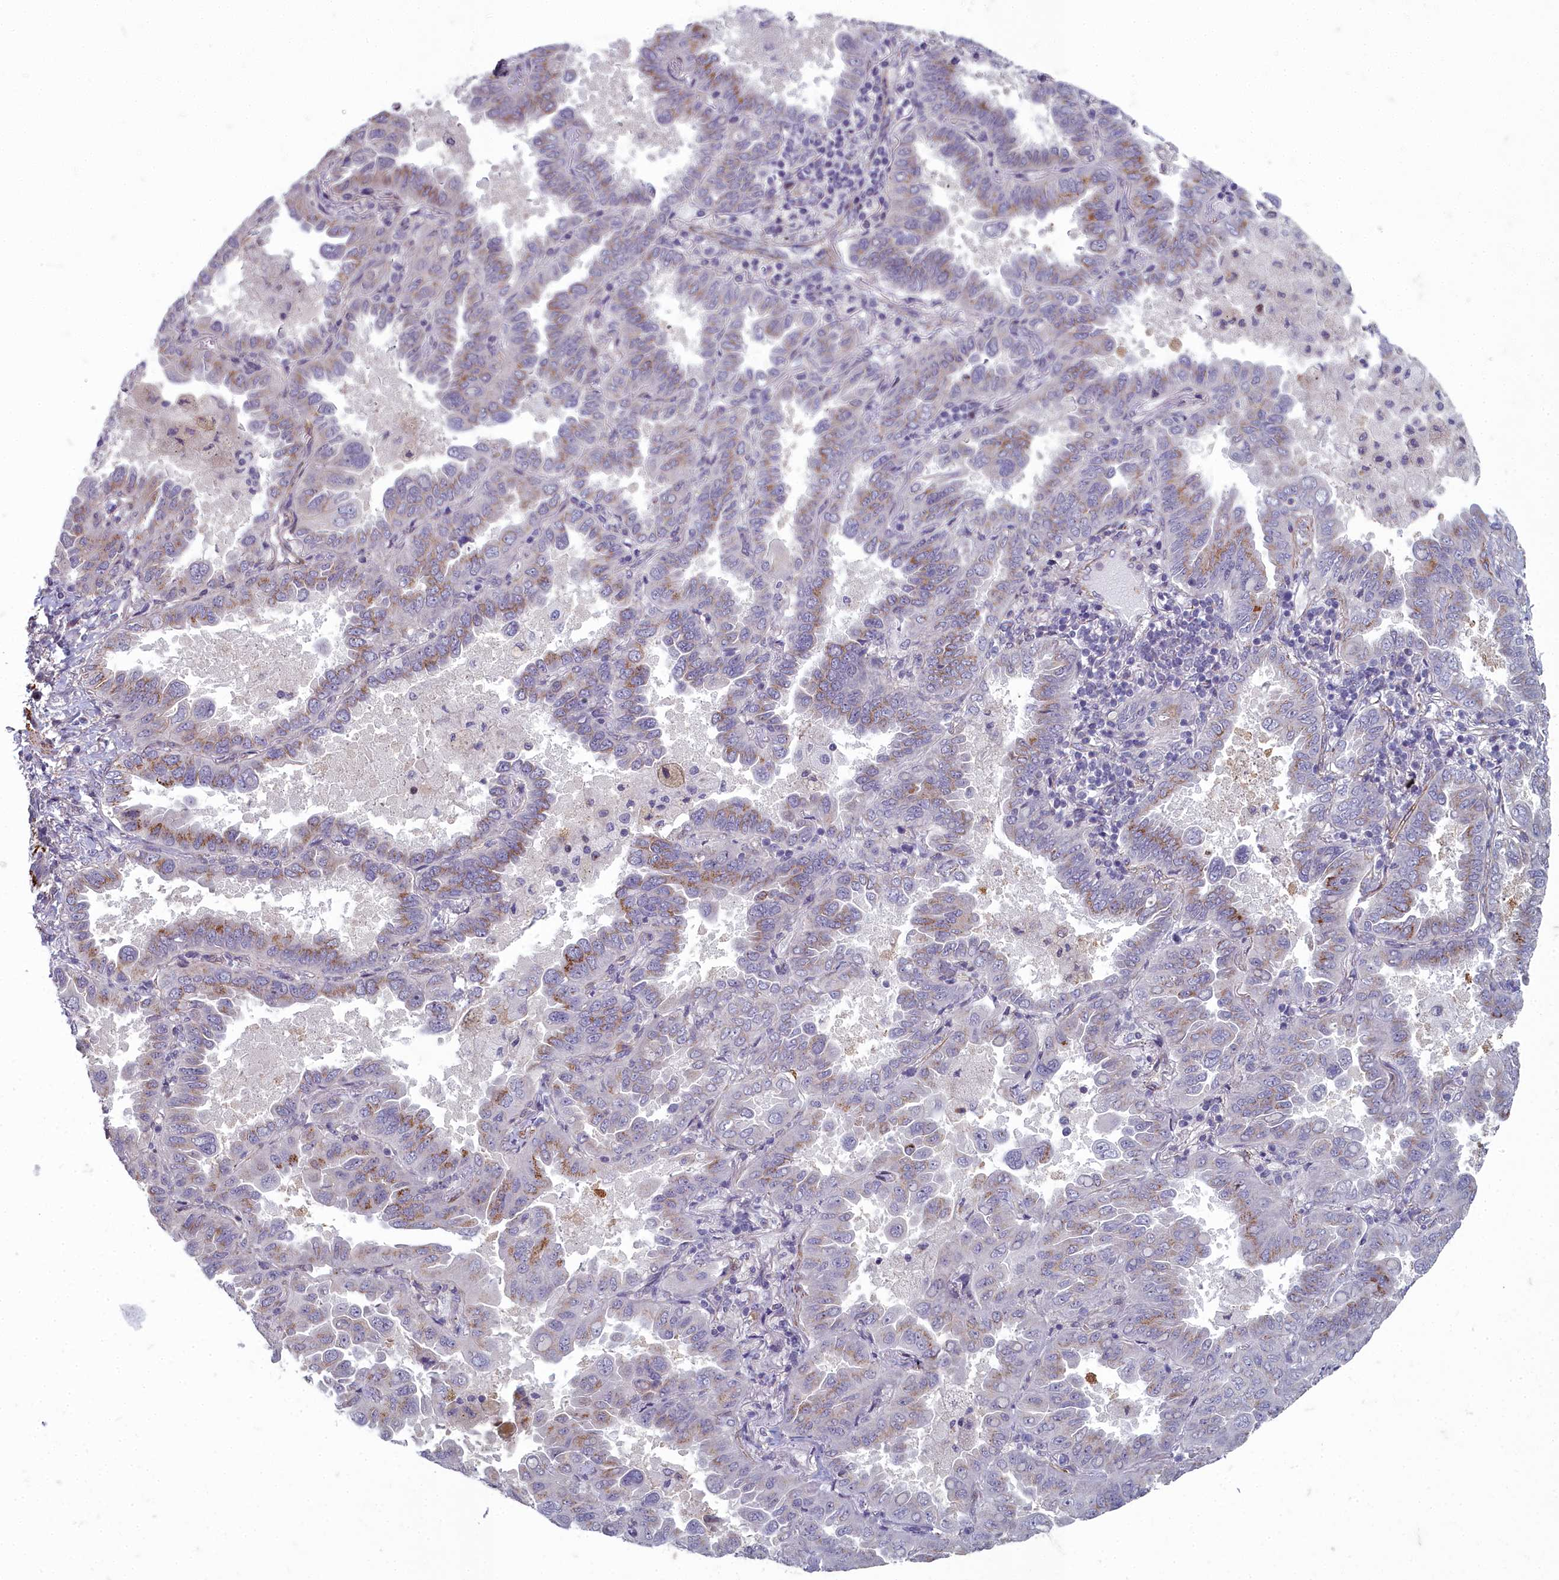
{"staining": {"intensity": "moderate", "quantity": "25%-75%", "location": "cytoplasmic/membranous"}, "tissue": "lung cancer", "cell_type": "Tumor cells", "image_type": "cancer", "snomed": [{"axis": "morphology", "description": "Adenocarcinoma, NOS"}, {"axis": "topography", "description": "Lung"}], "caption": "Immunohistochemistry (DAB (3,3'-diaminobenzidine)) staining of lung cancer (adenocarcinoma) demonstrates moderate cytoplasmic/membranous protein positivity in approximately 25%-75% of tumor cells.", "gene": "ZNF626", "patient": {"sex": "male", "age": 64}}